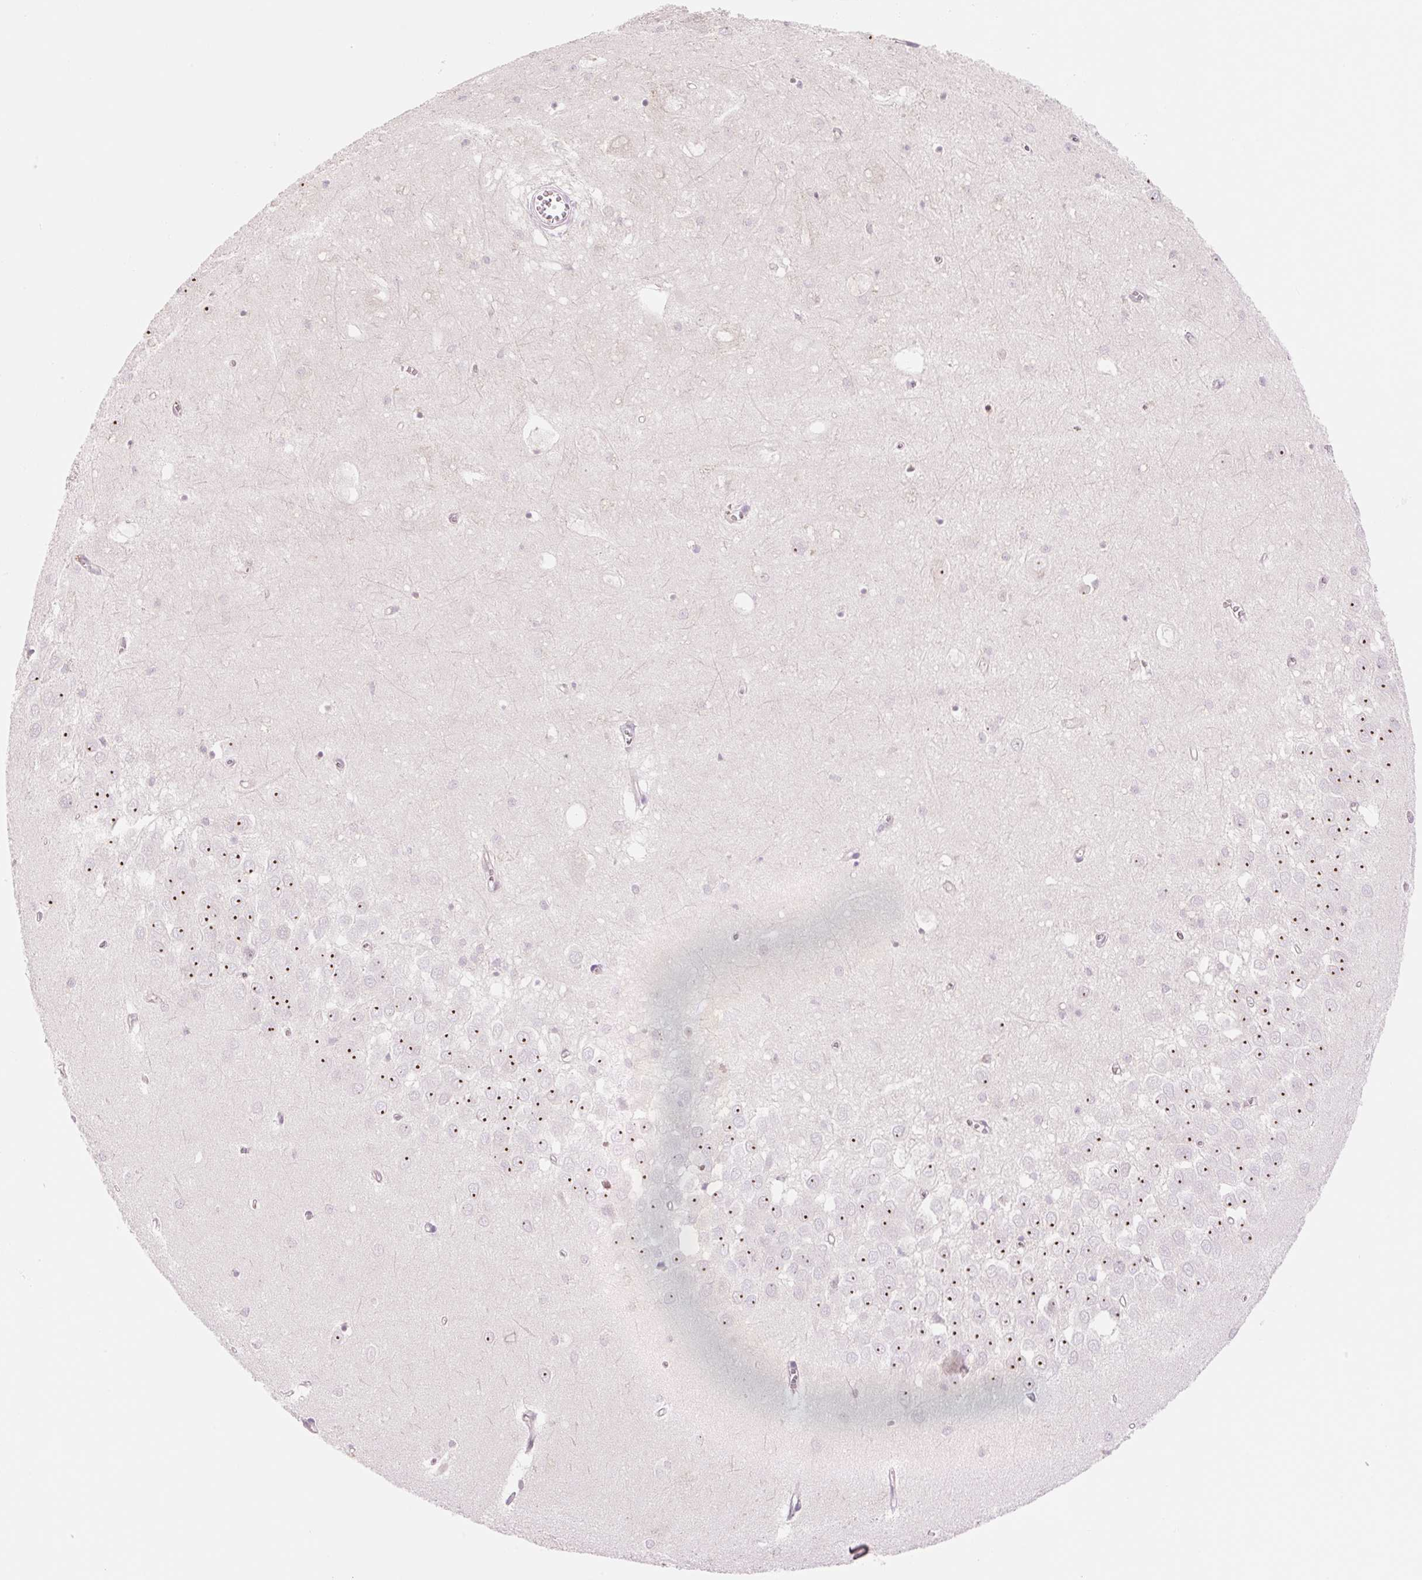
{"staining": {"intensity": "weak", "quantity": "<25%", "location": "nuclear"}, "tissue": "hippocampus", "cell_type": "Glial cells", "image_type": "normal", "snomed": [{"axis": "morphology", "description": "Normal tissue, NOS"}, {"axis": "topography", "description": "Hippocampus"}], "caption": "Immunohistochemical staining of normal human hippocampus exhibits no significant positivity in glial cells. Nuclei are stained in blue.", "gene": "HEBP1", "patient": {"sex": "female", "age": 64}}